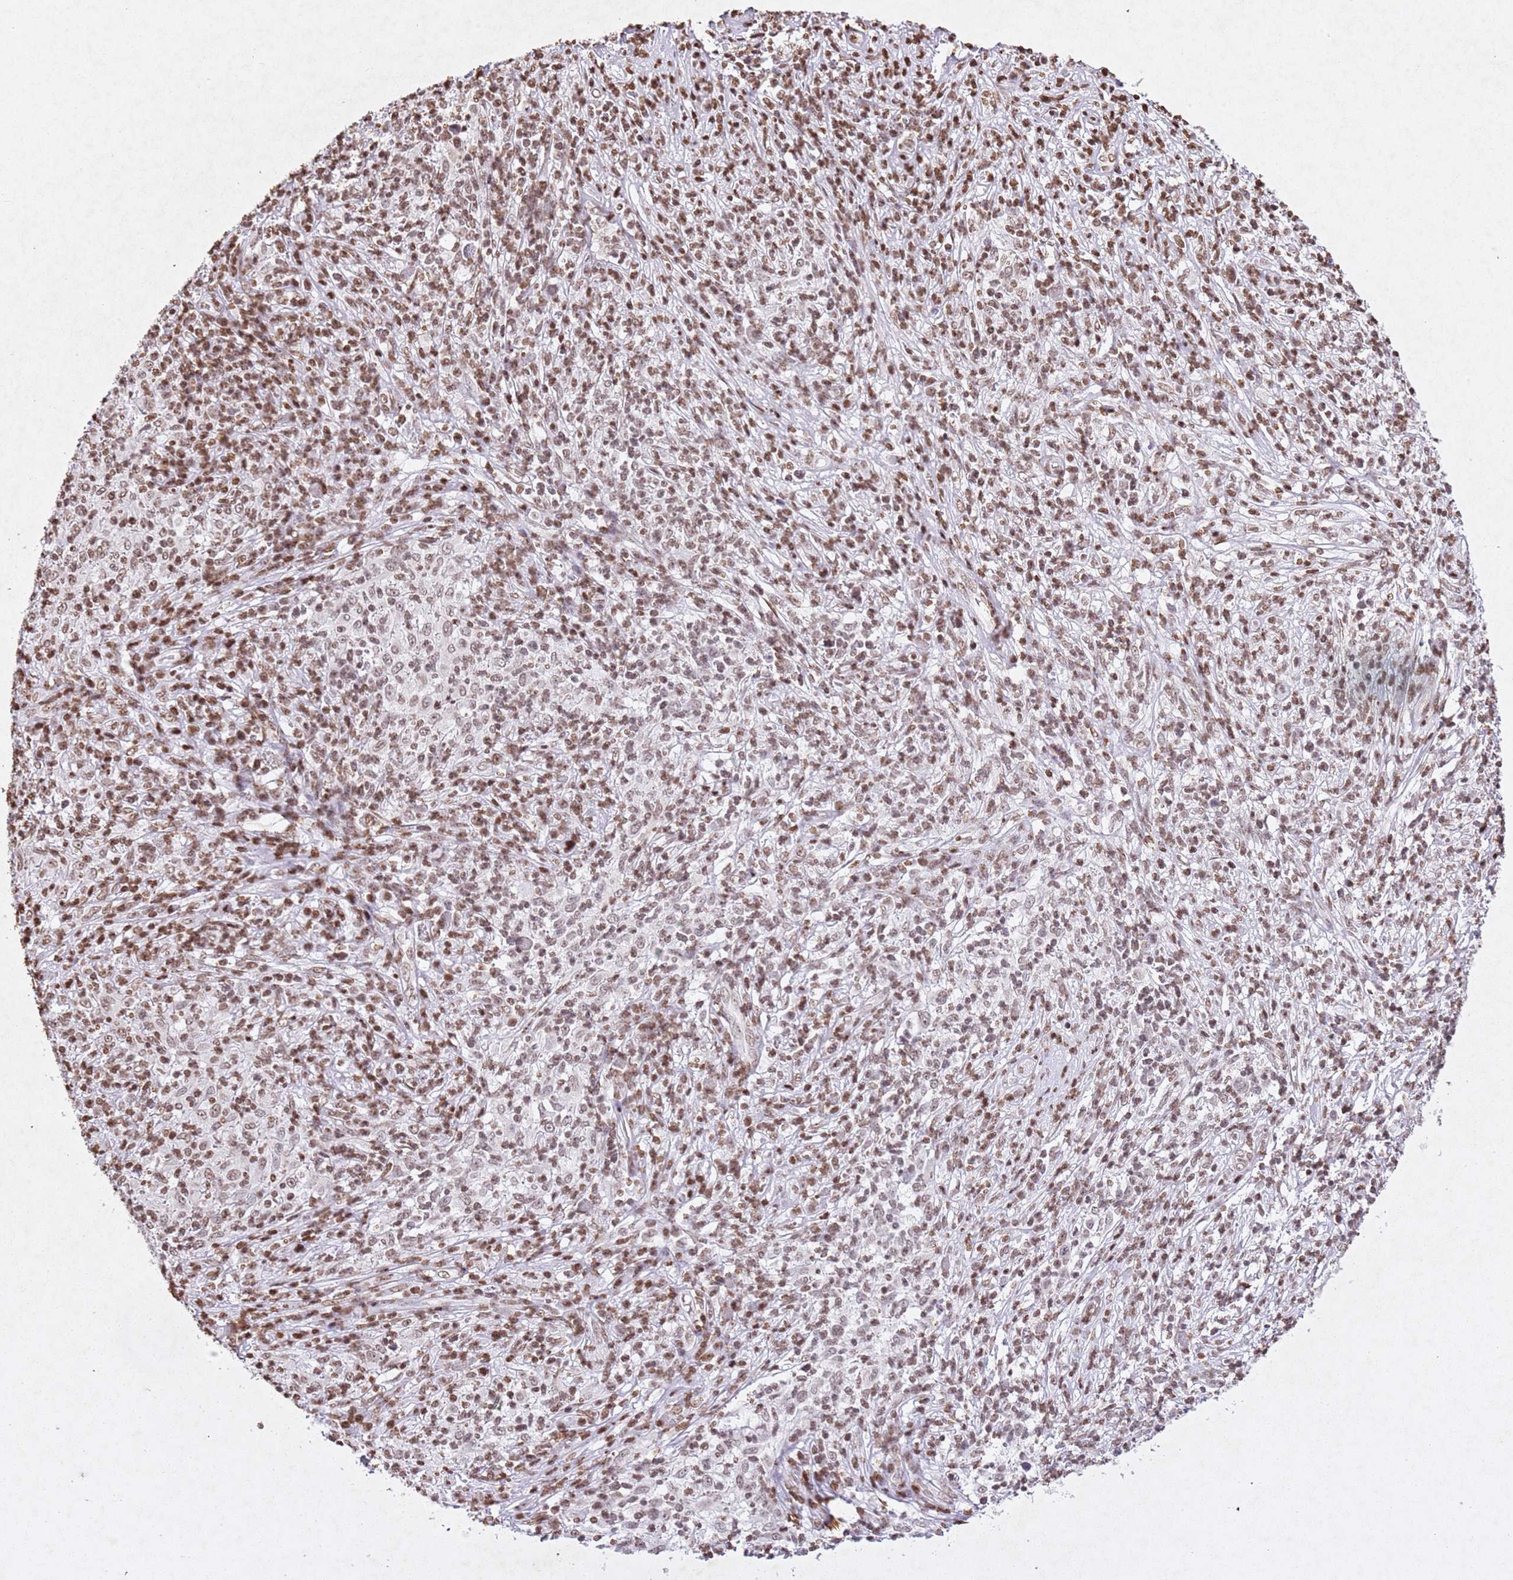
{"staining": {"intensity": "moderate", "quantity": ">75%", "location": "nuclear"}, "tissue": "melanoma", "cell_type": "Tumor cells", "image_type": "cancer", "snomed": [{"axis": "morphology", "description": "Malignant melanoma, NOS"}, {"axis": "topography", "description": "Skin"}], "caption": "A brown stain shows moderate nuclear staining of a protein in melanoma tumor cells.", "gene": "BMAL1", "patient": {"sex": "male", "age": 66}}